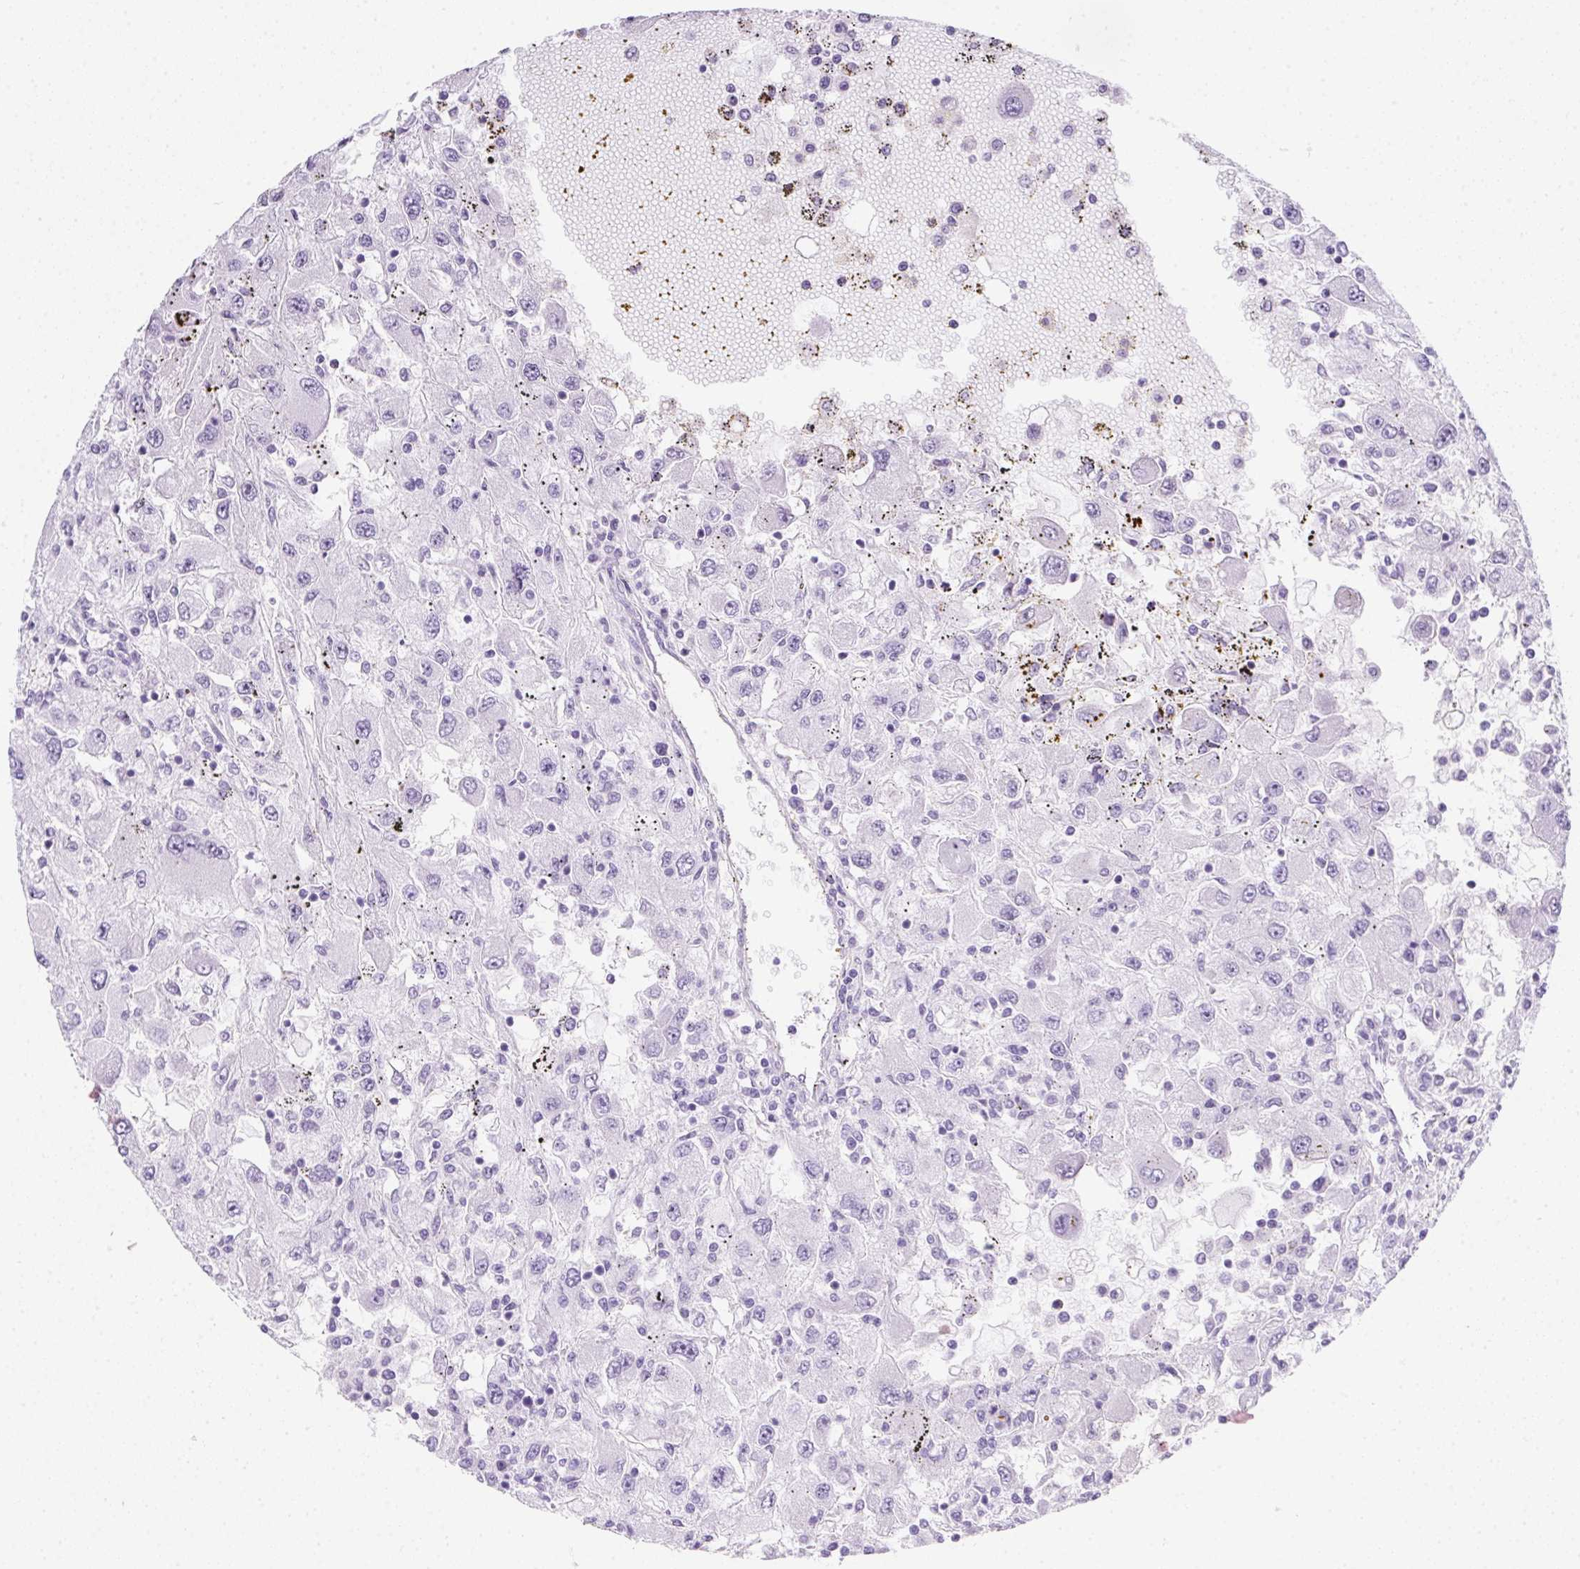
{"staining": {"intensity": "negative", "quantity": "none", "location": "none"}, "tissue": "renal cancer", "cell_type": "Tumor cells", "image_type": "cancer", "snomed": [{"axis": "morphology", "description": "Adenocarcinoma, NOS"}, {"axis": "topography", "description": "Kidney"}], "caption": "This is a micrograph of immunohistochemistry (IHC) staining of renal cancer, which shows no staining in tumor cells. Nuclei are stained in blue.", "gene": "SPACA5B", "patient": {"sex": "female", "age": 67}}